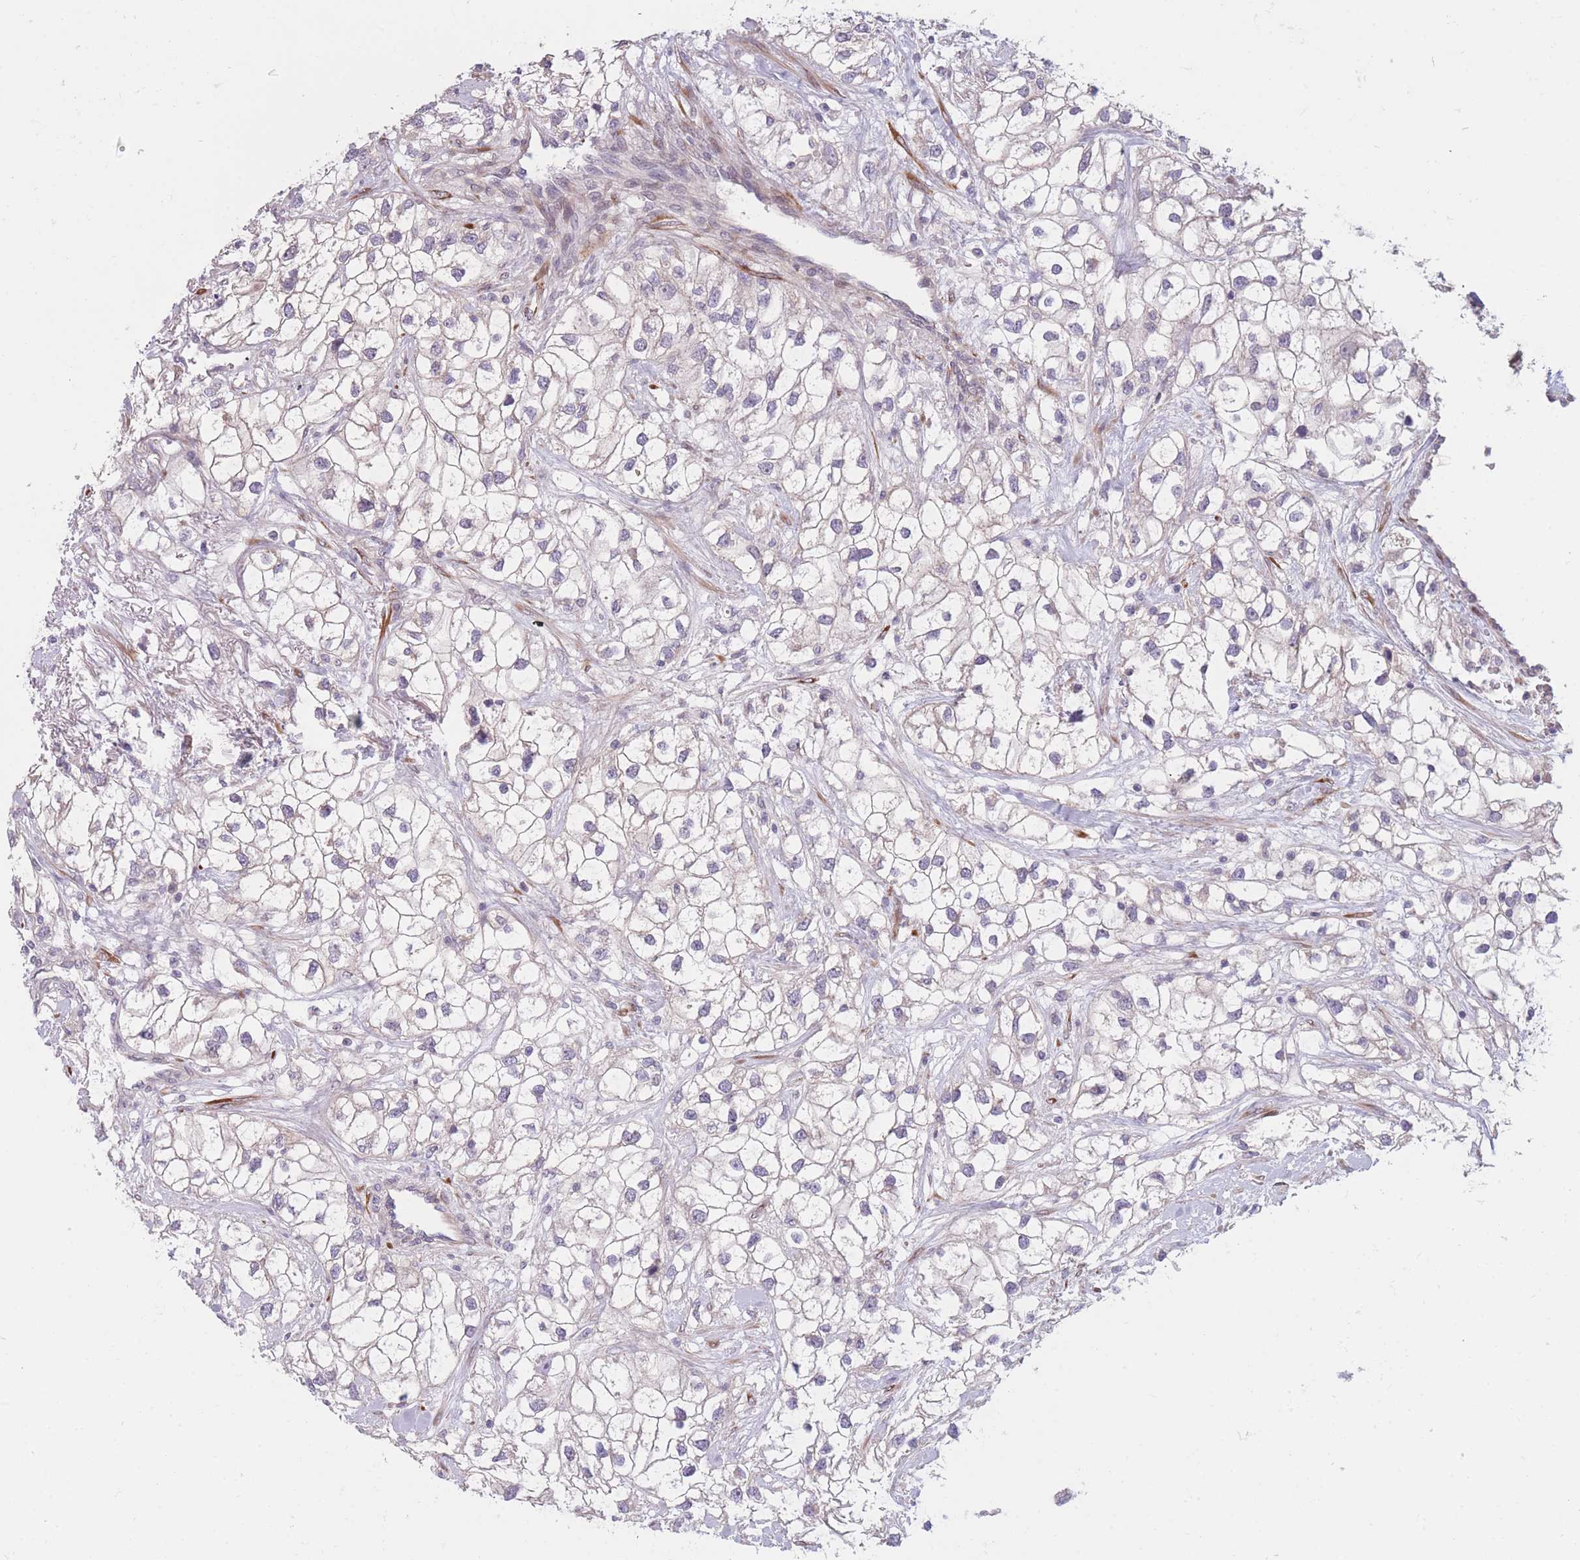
{"staining": {"intensity": "negative", "quantity": "none", "location": "none"}, "tissue": "renal cancer", "cell_type": "Tumor cells", "image_type": "cancer", "snomed": [{"axis": "morphology", "description": "Adenocarcinoma, NOS"}, {"axis": "topography", "description": "Kidney"}], "caption": "Immunohistochemistry (IHC) photomicrograph of neoplastic tissue: human renal cancer stained with DAB (3,3'-diaminobenzidine) displays no significant protein positivity in tumor cells.", "gene": "CCNQ", "patient": {"sex": "male", "age": 59}}